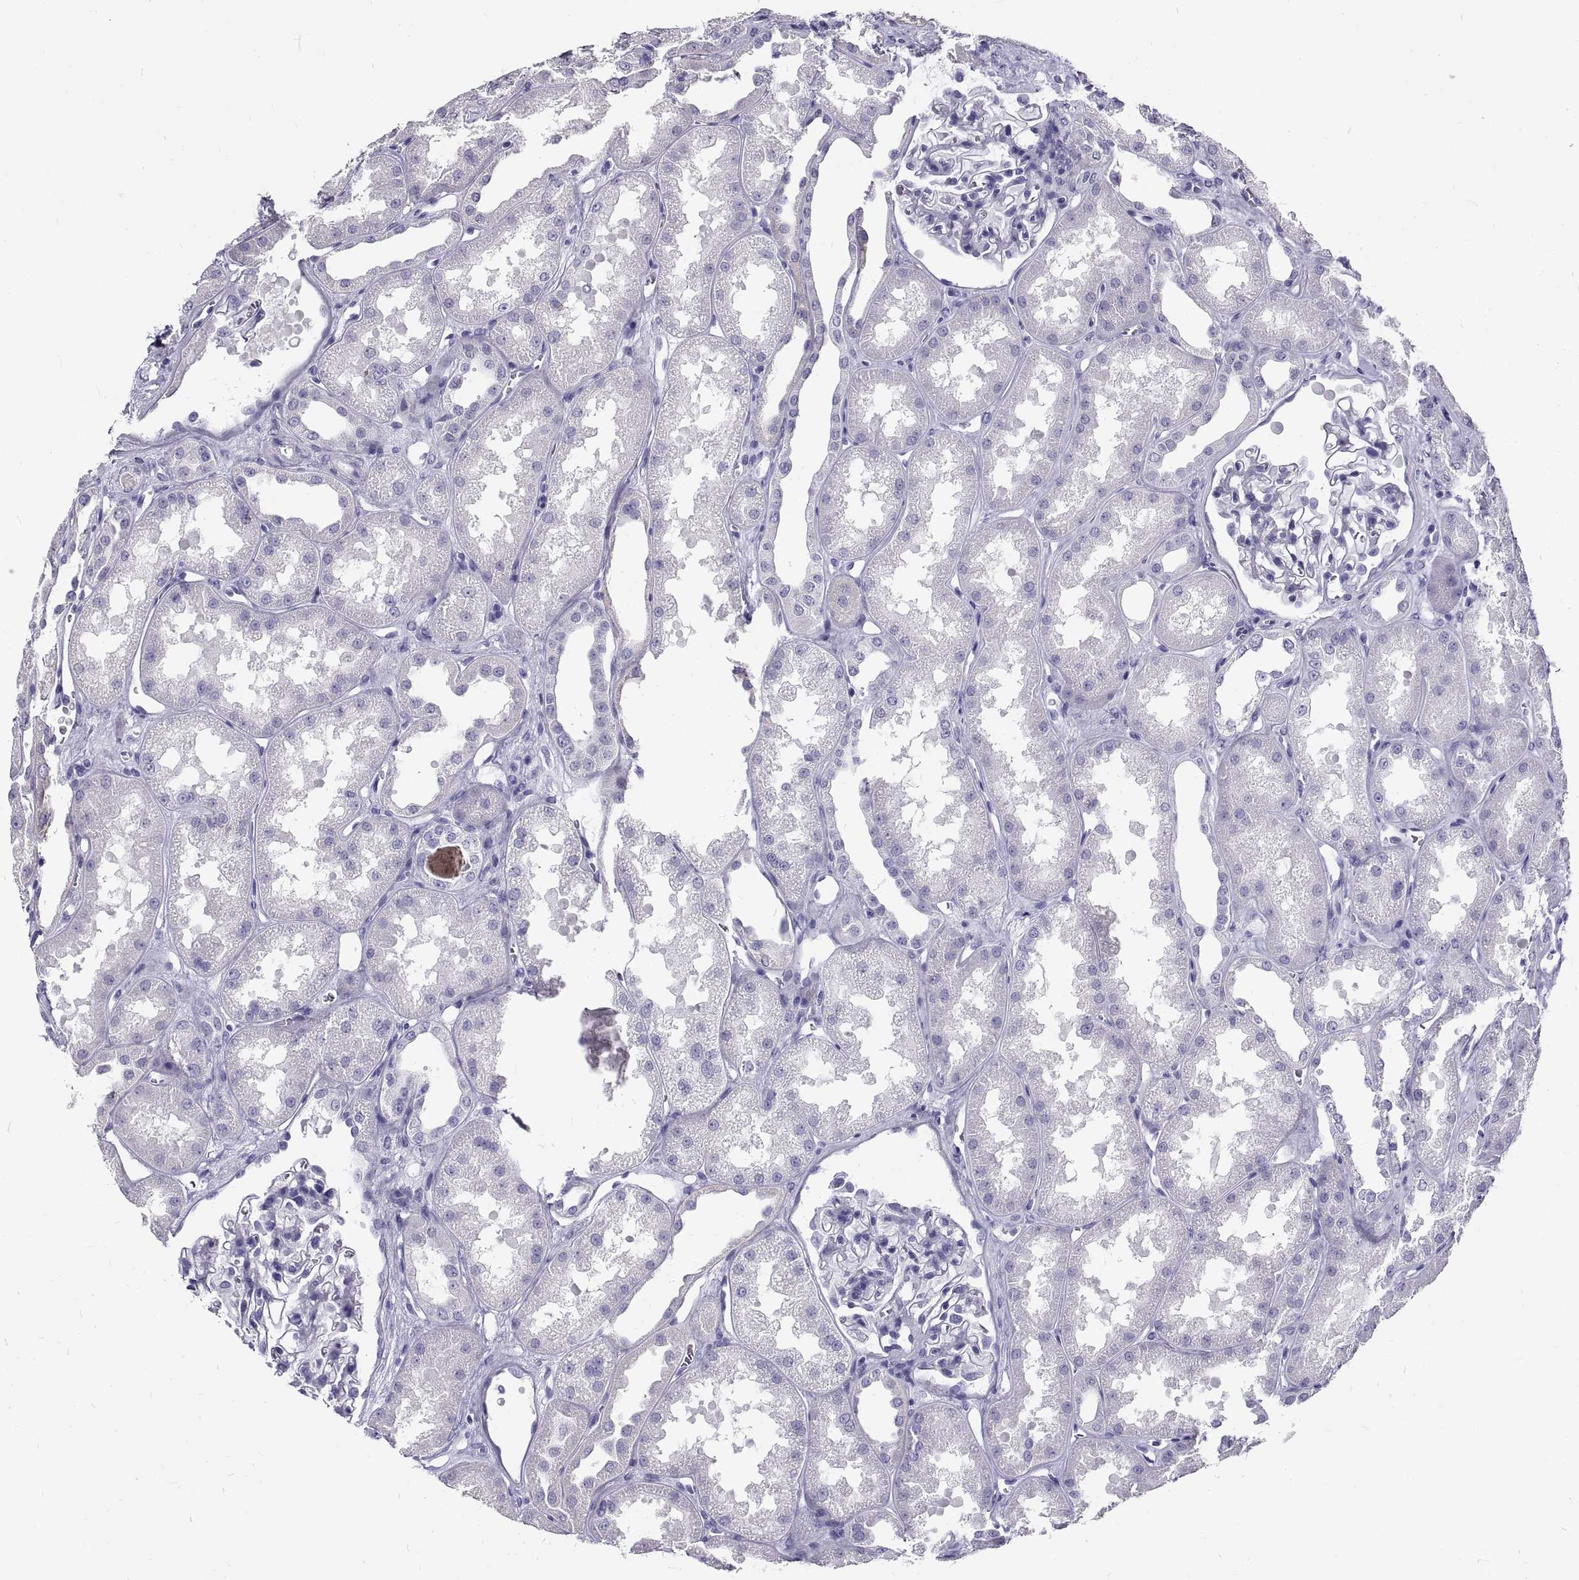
{"staining": {"intensity": "negative", "quantity": "none", "location": "none"}, "tissue": "kidney", "cell_type": "Cells in glomeruli", "image_type": "normal", "snomed": [{"axis": "morphology", "description": "Normal tissue, NOS"}, {"axis": "topography", "description": "Kidney"}], "caption": "A high-resolution photomicrograph shows IHC staining of normal kidney, which shows no significant staining in cells in glomeruli.", "gene": "GNG12", "patient": {"sex": "male", "age": 61}}